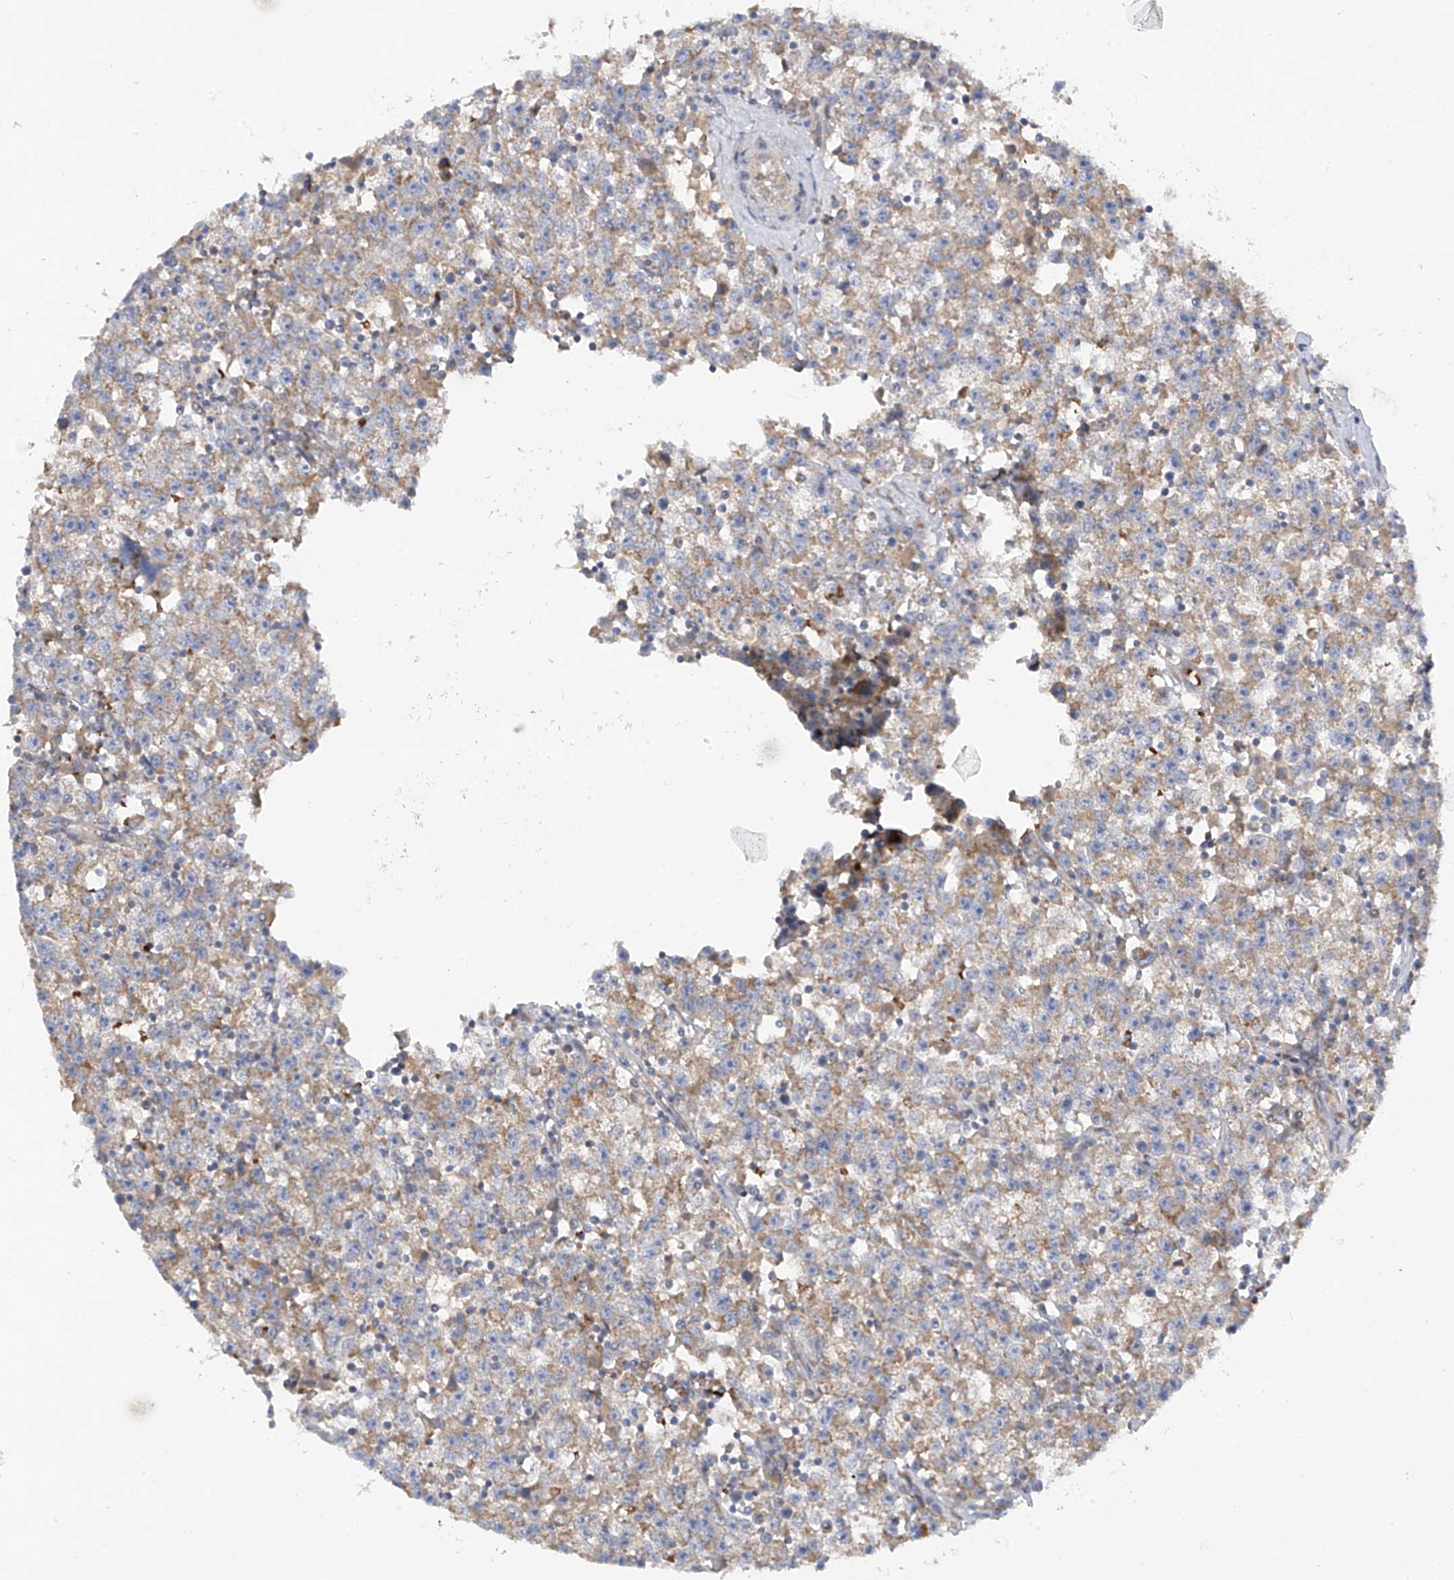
{"staining": {"intensity": "weak", "quantity": "25%-75%", "location": "cytoplasmic/membranous"}, "tissue": "testis cancer", "cell_type": "Tumor cells", "image_type": "cancer", "snomed": [{"axis": "morphology", "description": "Seminoma, NOS"}, {"axis": "topography", "description": "Testis"}], "caption": "A high-resolution photomicrograph shows IHC staining of seminoma (testis), which shows weak cytoplasmic/membranous staining in approximately 25%-75% of tumor cells.", "gene": "METTL18", "patient": {"sex": "male", "age": 22}}